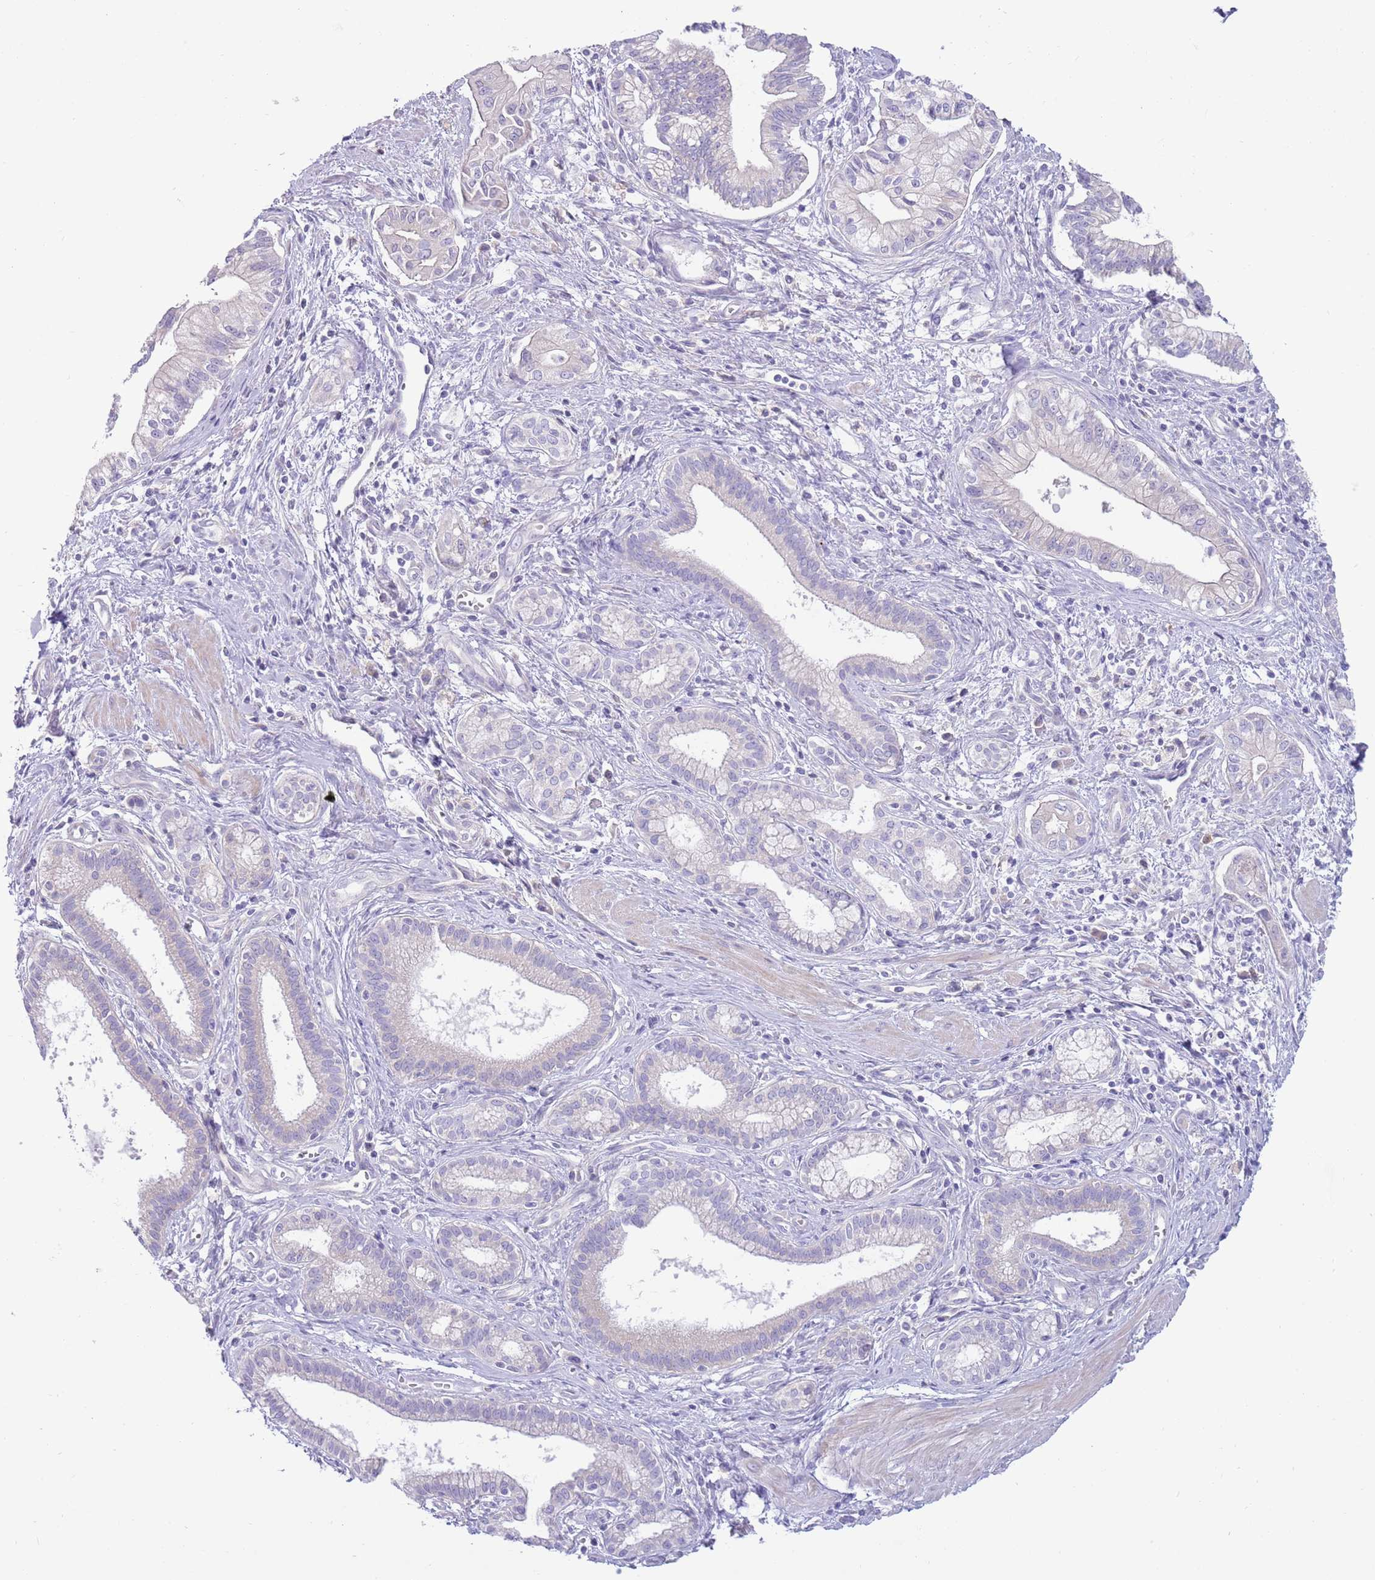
{"staining": {"intensity": "negative", "quantity": "none", "location": "none"}, "tissue": "pancreatic cancer", "cell_type": "Tumor cells", "image_type": "cancer", "snomed": [{"axis": "morphology", "description": "Adenocarcinoma, NOS"}, {"axis": "topography", "description": "Pancreas"}], "caption": "Human pancreatic cancer stained for a protein using immunohistochemistry demonstrates no positivity in tumor cells.", "gene": "DDHD1", "patient": {"sex": "male", "age": 78}}